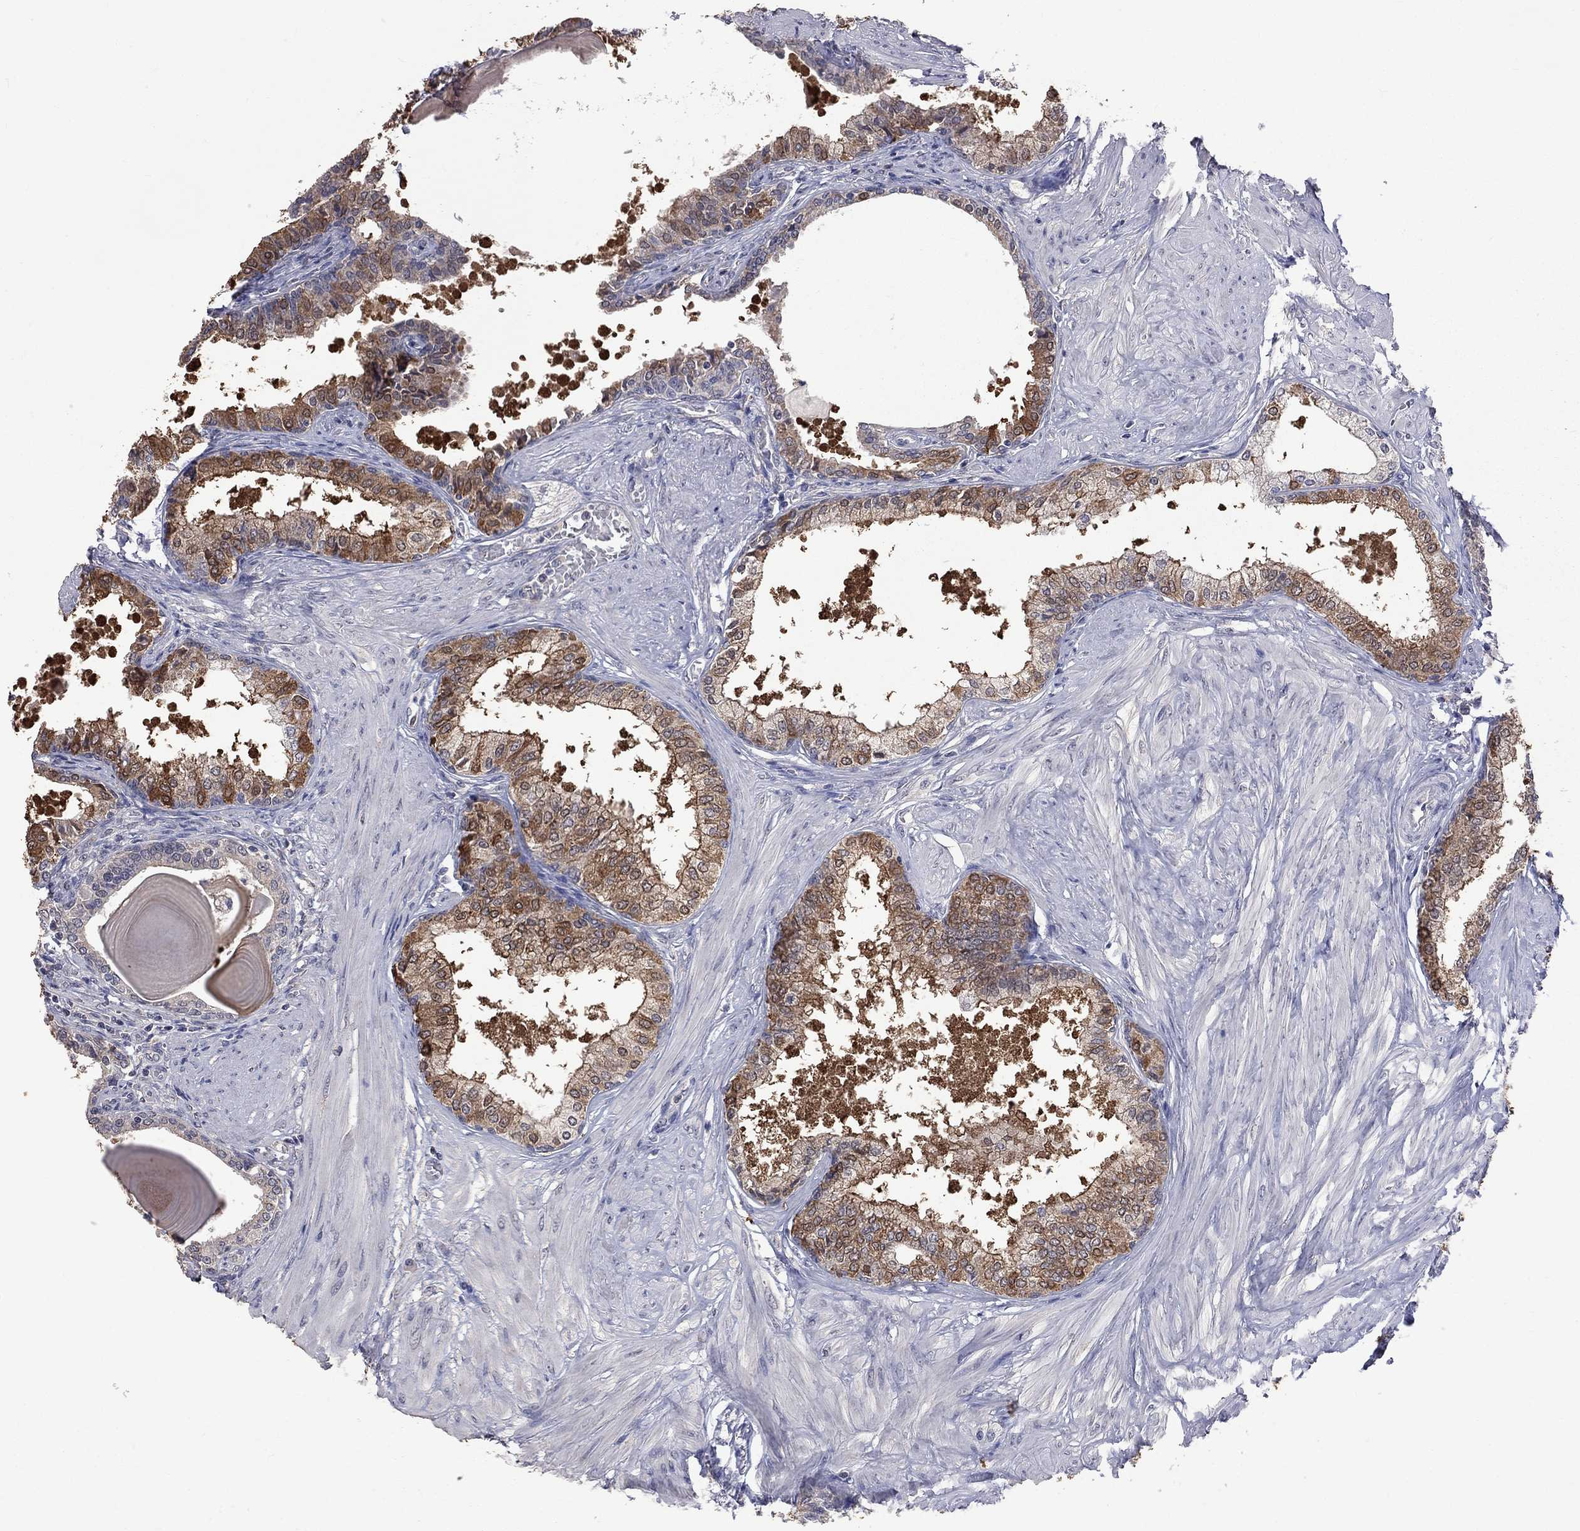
{"staining": {"intensity": "moderate", "quantity": "25%-75%", "location": "cytoplasmic/membranous"}, "tissue": "prostate", "cell_type": "Glandular cells", "image_type": "normal", "snomed": [{"axis": "morphology", "description": "Normal tissue, NOS"}, {"axis": "topography", "description": "Prostate"}], "caption": "Immunohistochemistry (IHC) of unremarkable prostate exhibits medium levels of moderate cytoplasmic/membranous staining in about 25%-75% of glandular cells. The staining was performed using DAB to visualize the protein expression in brown, while the nuclei were stained in blue with hematoxylin (Magnification: 20x).", "gene": "HTR6", "patient": {"sex": "male", "age": 63}}